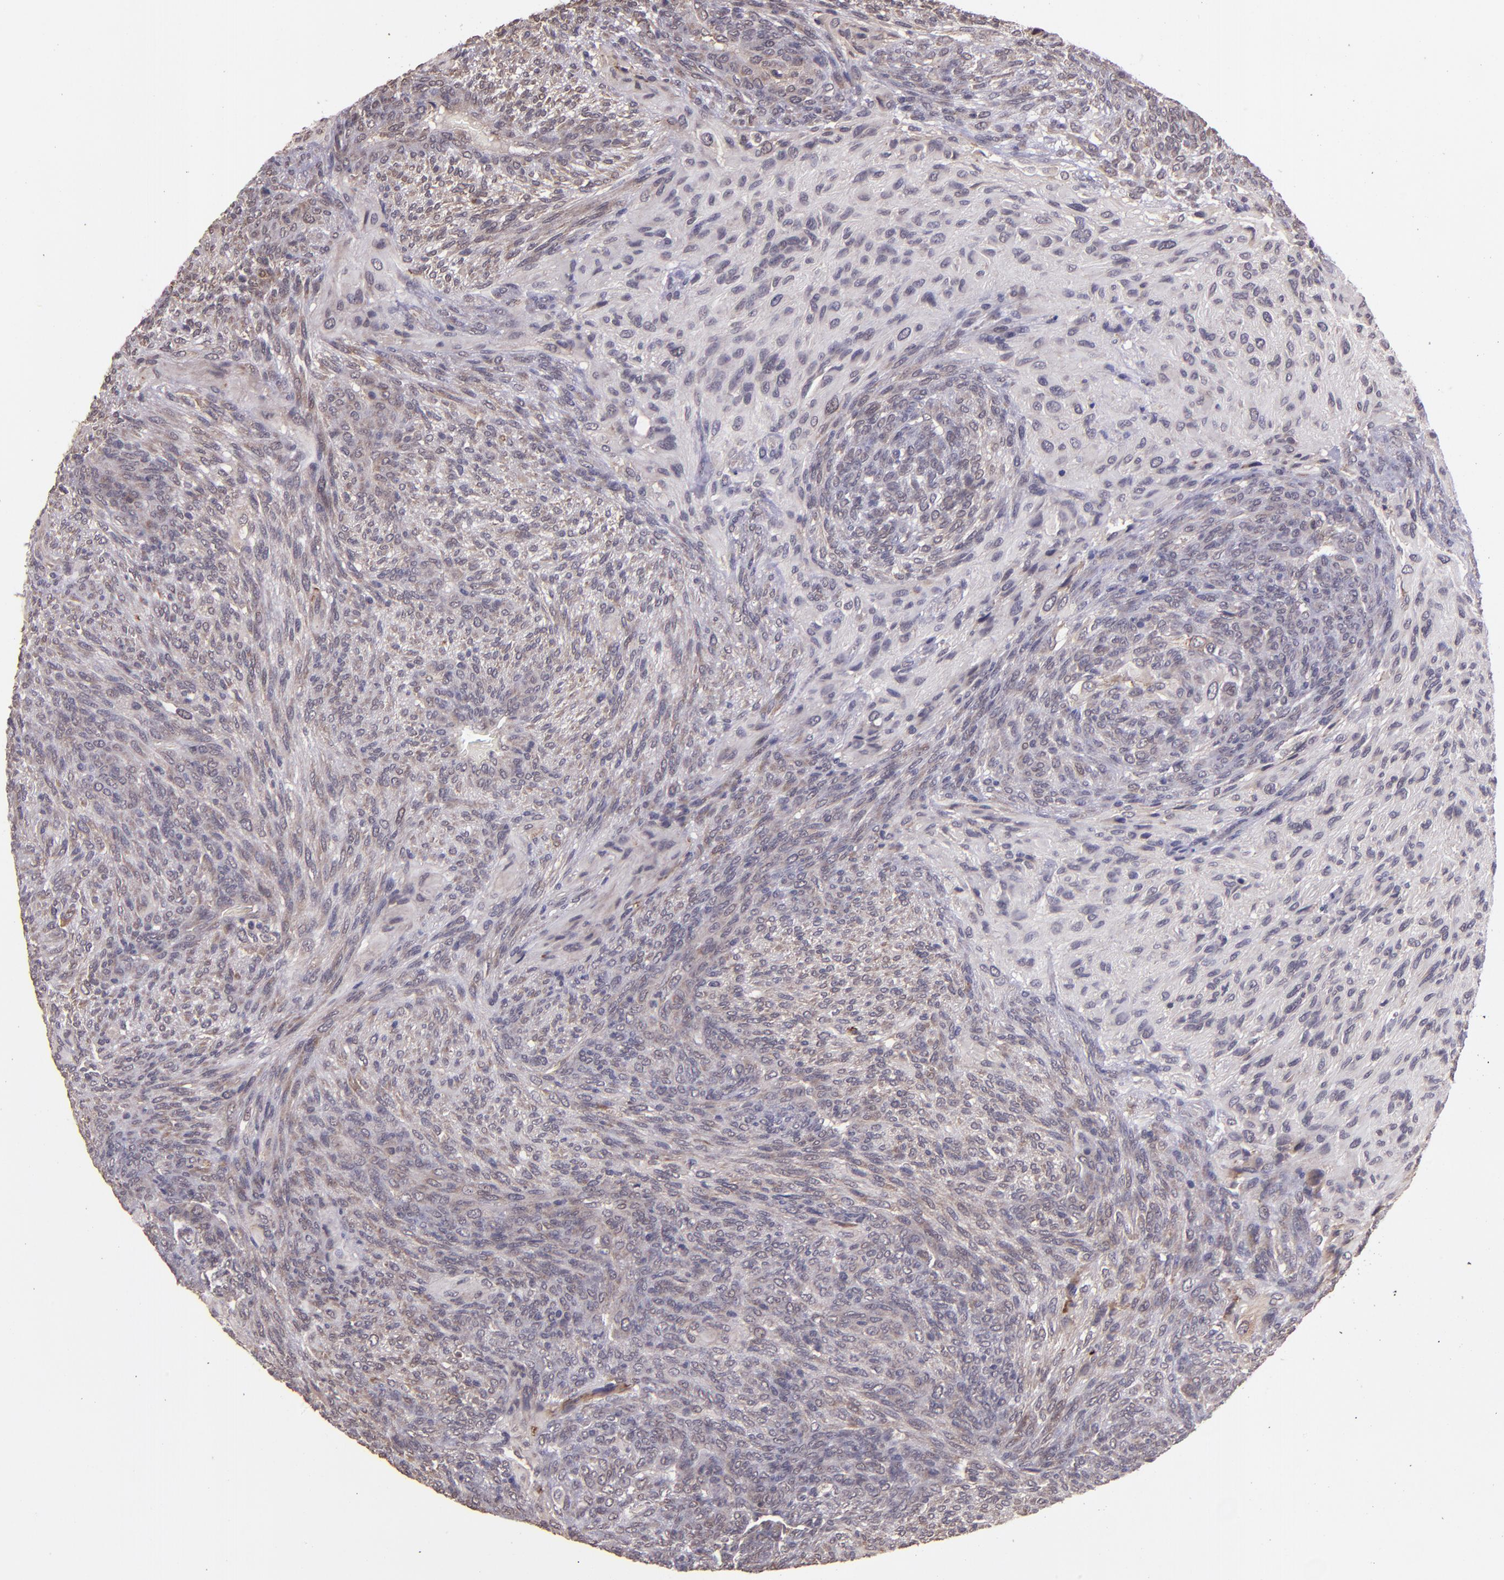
{"staining": {"intensity": "weak", "quantity": ">75%", "location": "cytoplasmic/membranous"}, "tissue": "glioma", "cell_type": "Tumor cells", "image_type": "cancer", "snomed": [{"axis": "morphology", "description": "Glioma, malignant, High grade"}, {"axis": "topography", "description": "Cerebral cortex"}], "caption": "The micrograph reveals staining of malignant high-grade glioma, revealing weak cytoplasmic/membranous protein expression (brown color) within tumor cells.", "gene": "TAF7L", "patient": {"sex": "female", "age": 55}}